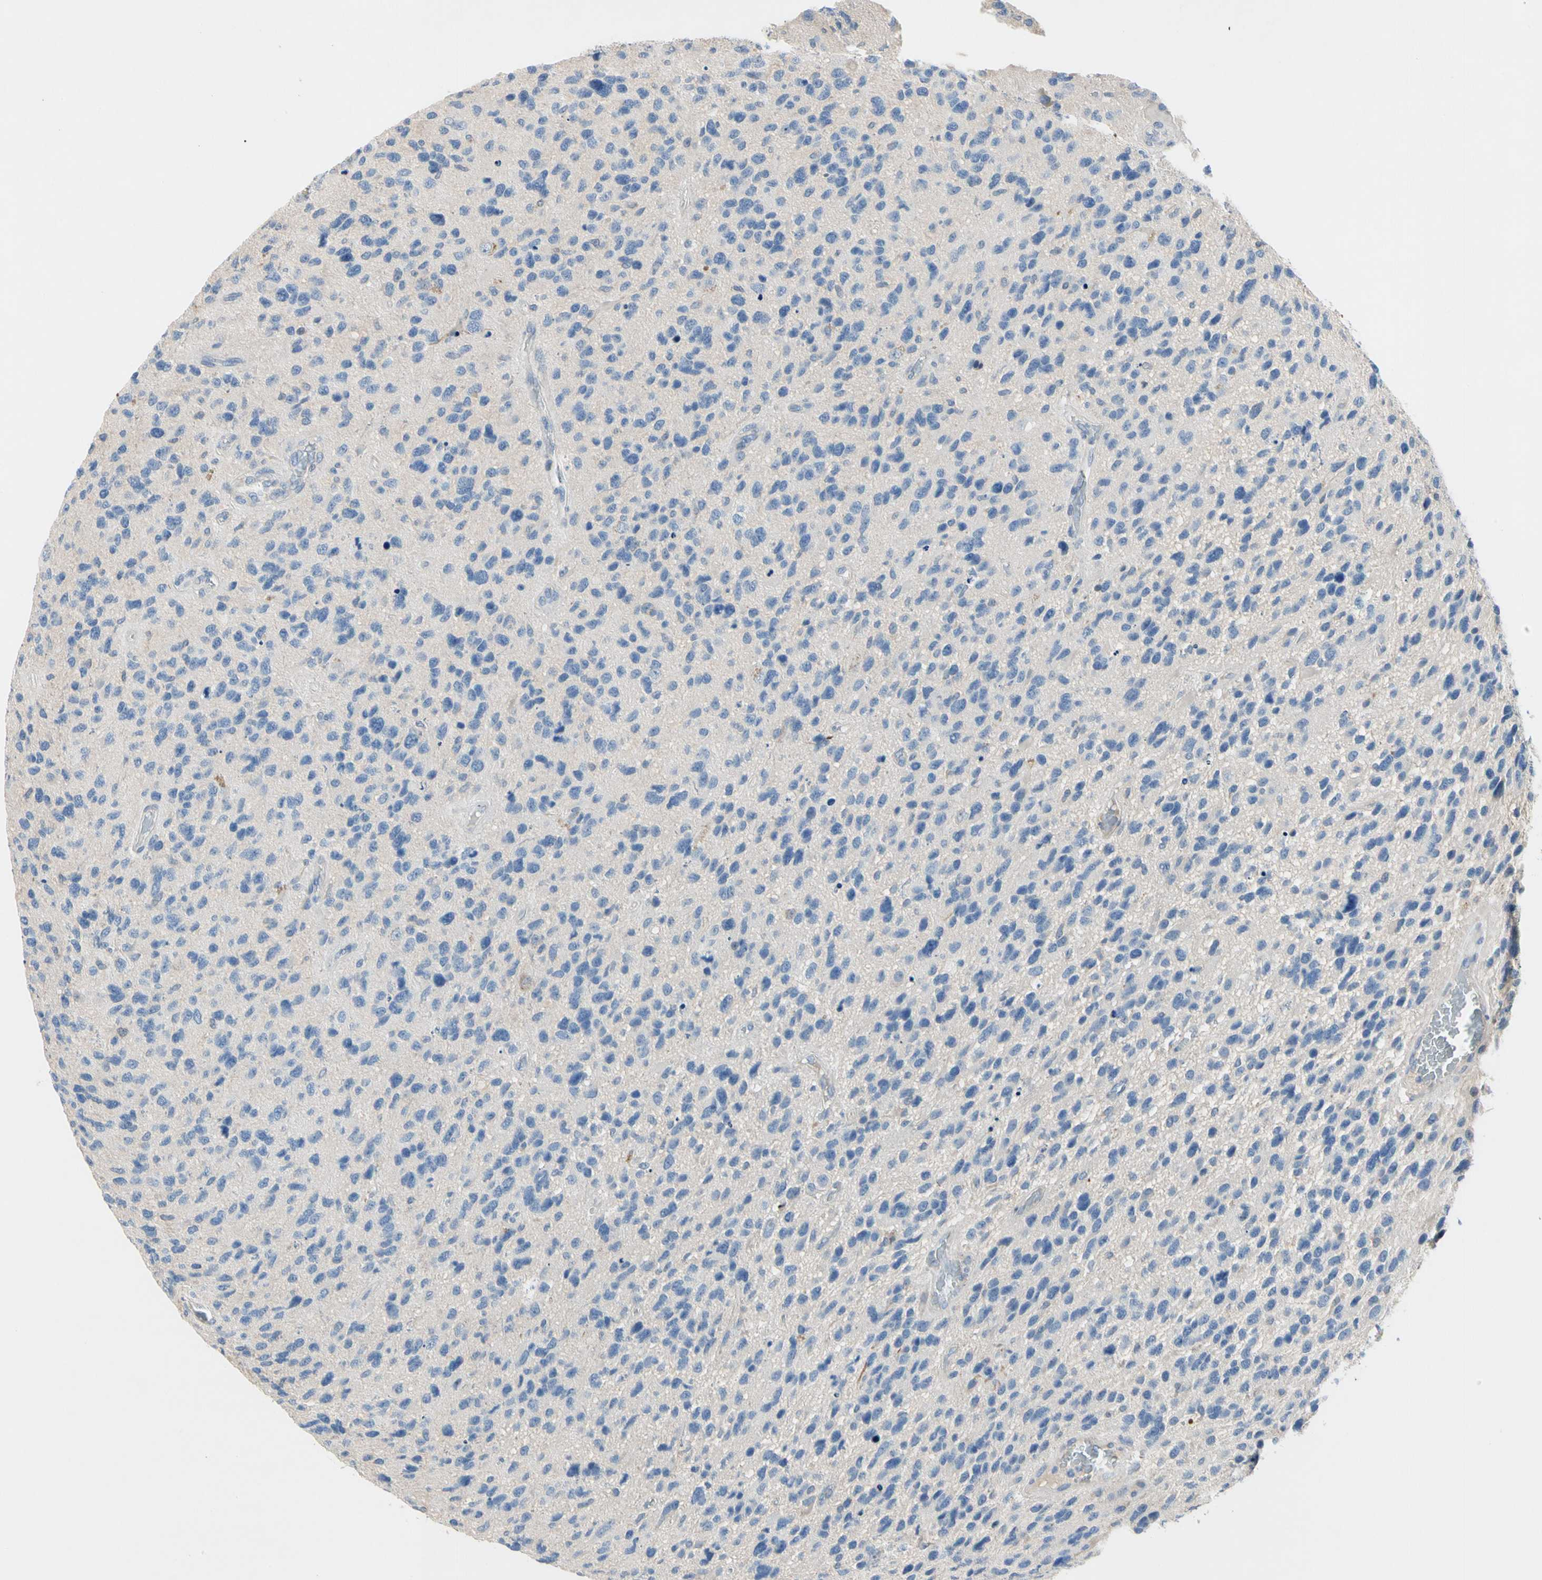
{"staining": {"intensity": "negative", "quantity": "none", "location": "none"}, "tissue": "glioma", "cell_type": "Tumor cells", "image_type": "cancer", "snomed": [{"axis": "morphology", "description": "Glioma, malignant, High grade"}, {"axis": "topography", "description": "Brain"}], "caption": "The immunohistochemistry (IHC) photomicrograph has no significant positivity in tumor cells of glioma tissue.", "gene": "GAS6", "patient": {"sex": "female", "age": 58}}